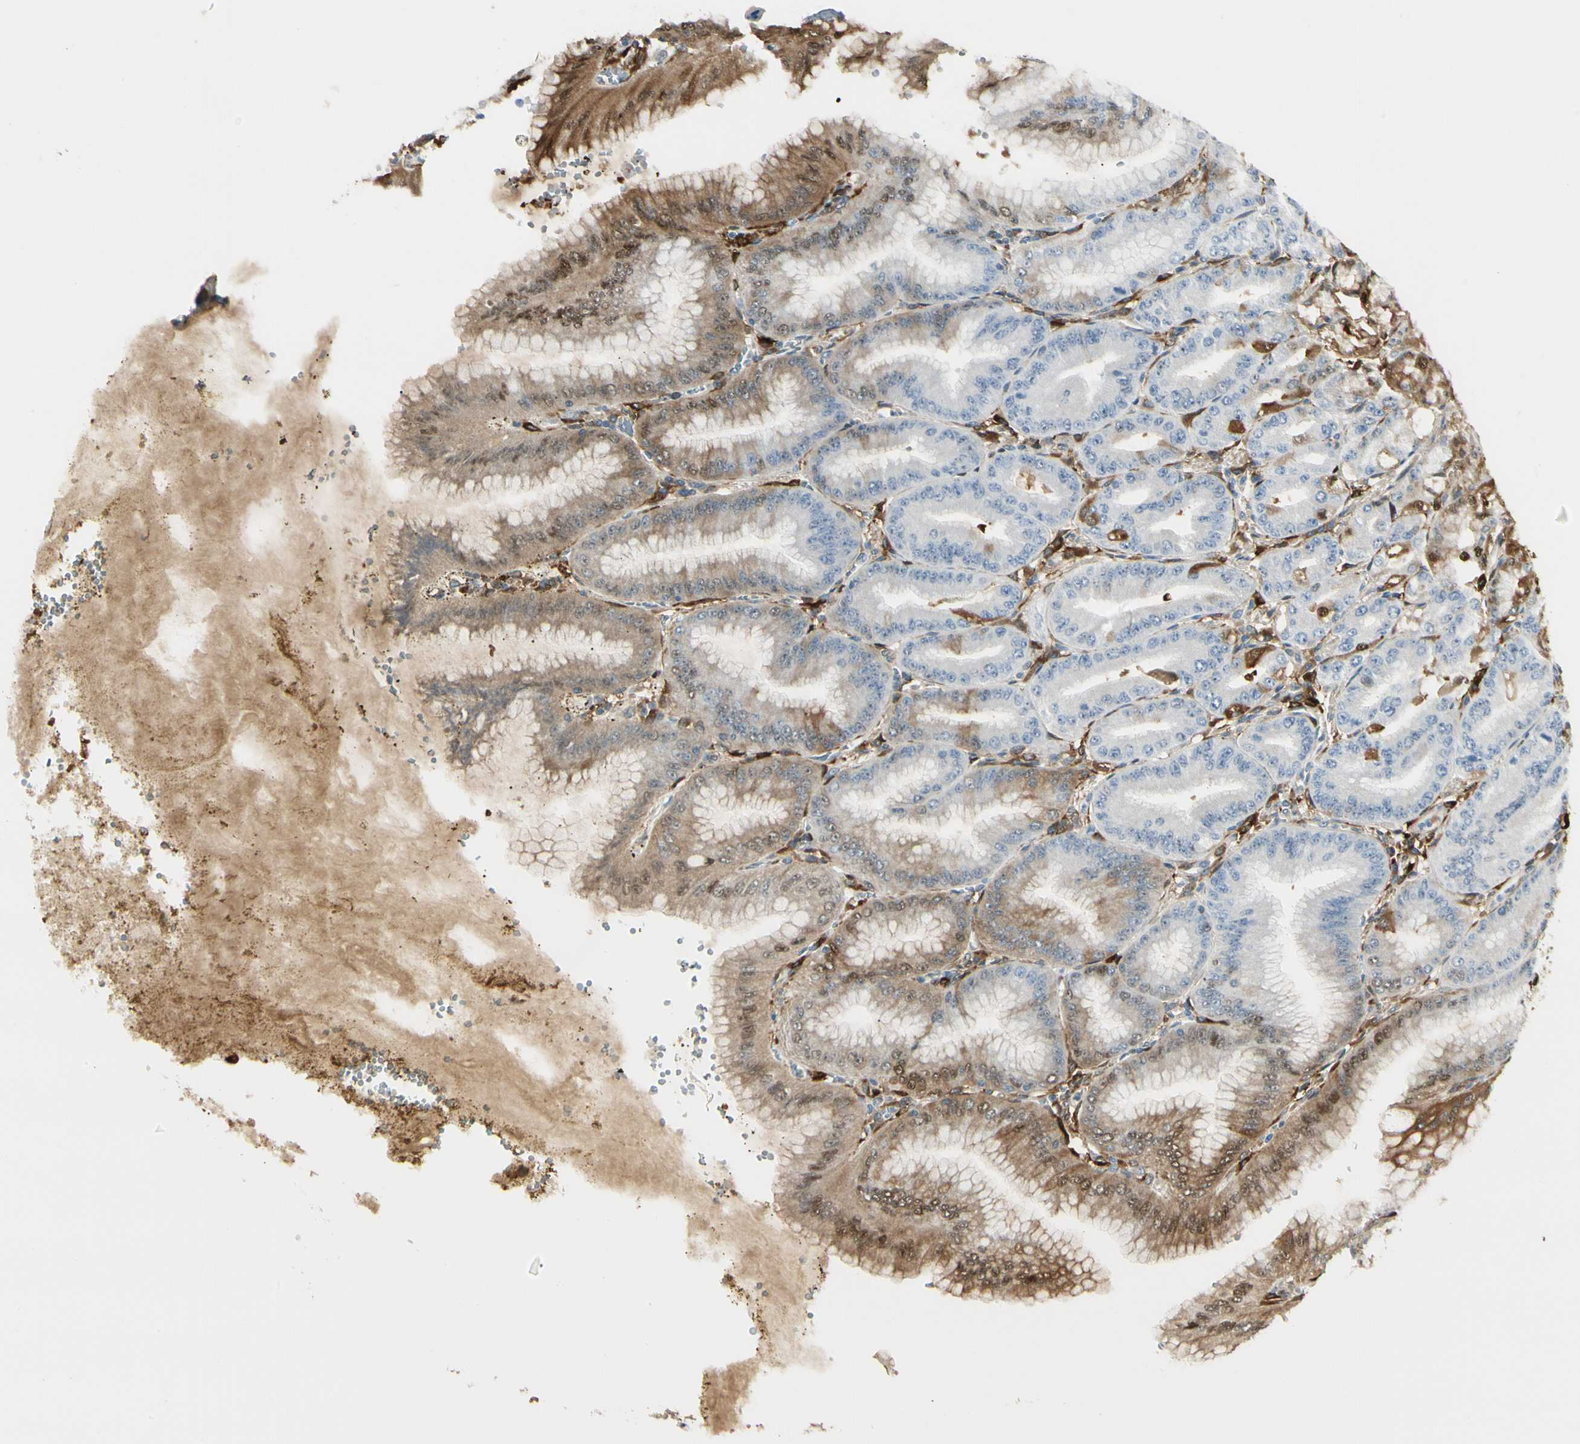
{"staining": {"intensity": "strong", "quantity": "25%-75%", "location": "cytoplasmic/membranous,nuclear"}, "tissue": "stomach", "cell_type": "Glandular cells", "image_type": "normal", "snomed": [{"axis": "morphology", "description": "Normal tissue, NOS"}, {"axis": "topography", "description": "Stomach, lower"}], "caption": "IHC histopathology image of unremarkable stomach: human stomach stained using immunohistochemistry displays high levels of strong protein expression localized specifically in the cytoplasmic/membranous,nuclear of glandular cells, appearing as a cytoplasmic/membranous,nuclear brown color.", "gene": "FTH1", "patient": {"sex": "male", "age": 71}}